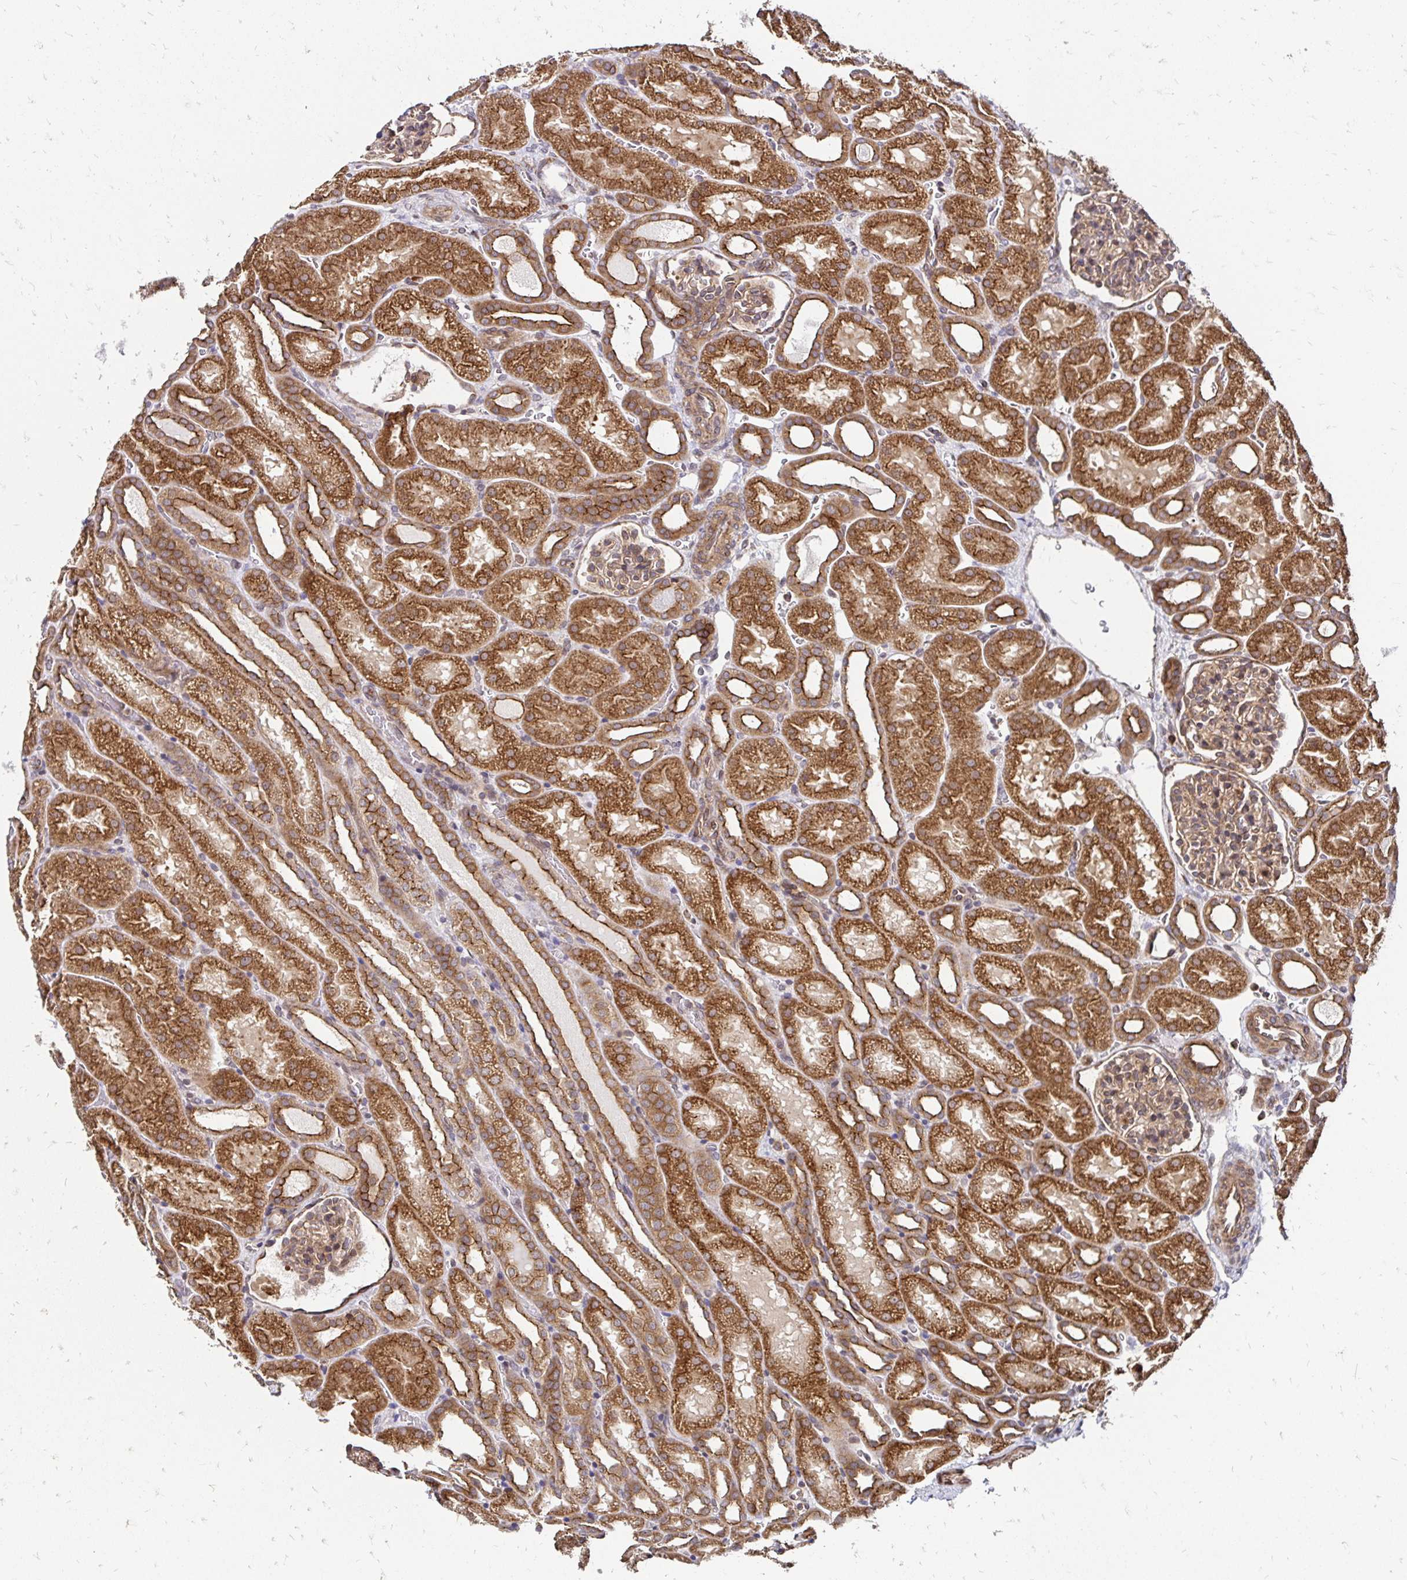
{"staining": {"intensity": "moderate", "quantity": ">75%", "location": "cytoplasmic/membranous"}, "tissue": "kidney", "cell_type": "Cells in glomeruli", "image_type": "normal", "snomed": [{"axis": "morphology", "description": "Normal tissue, NOS"}, {"axis": "topography", "description": "Kidney"}], "caption": "Immunohistochemistry (IHC) (DAB (3,3'-diaminobenzidine)) staining of benign human kidney exhibits moderate cytoplasmic/membranous protein staining in approximately >75% of cells in glomeruli.", "gene": "ZW10", "patient": {"sex": "male", "age": 2}}